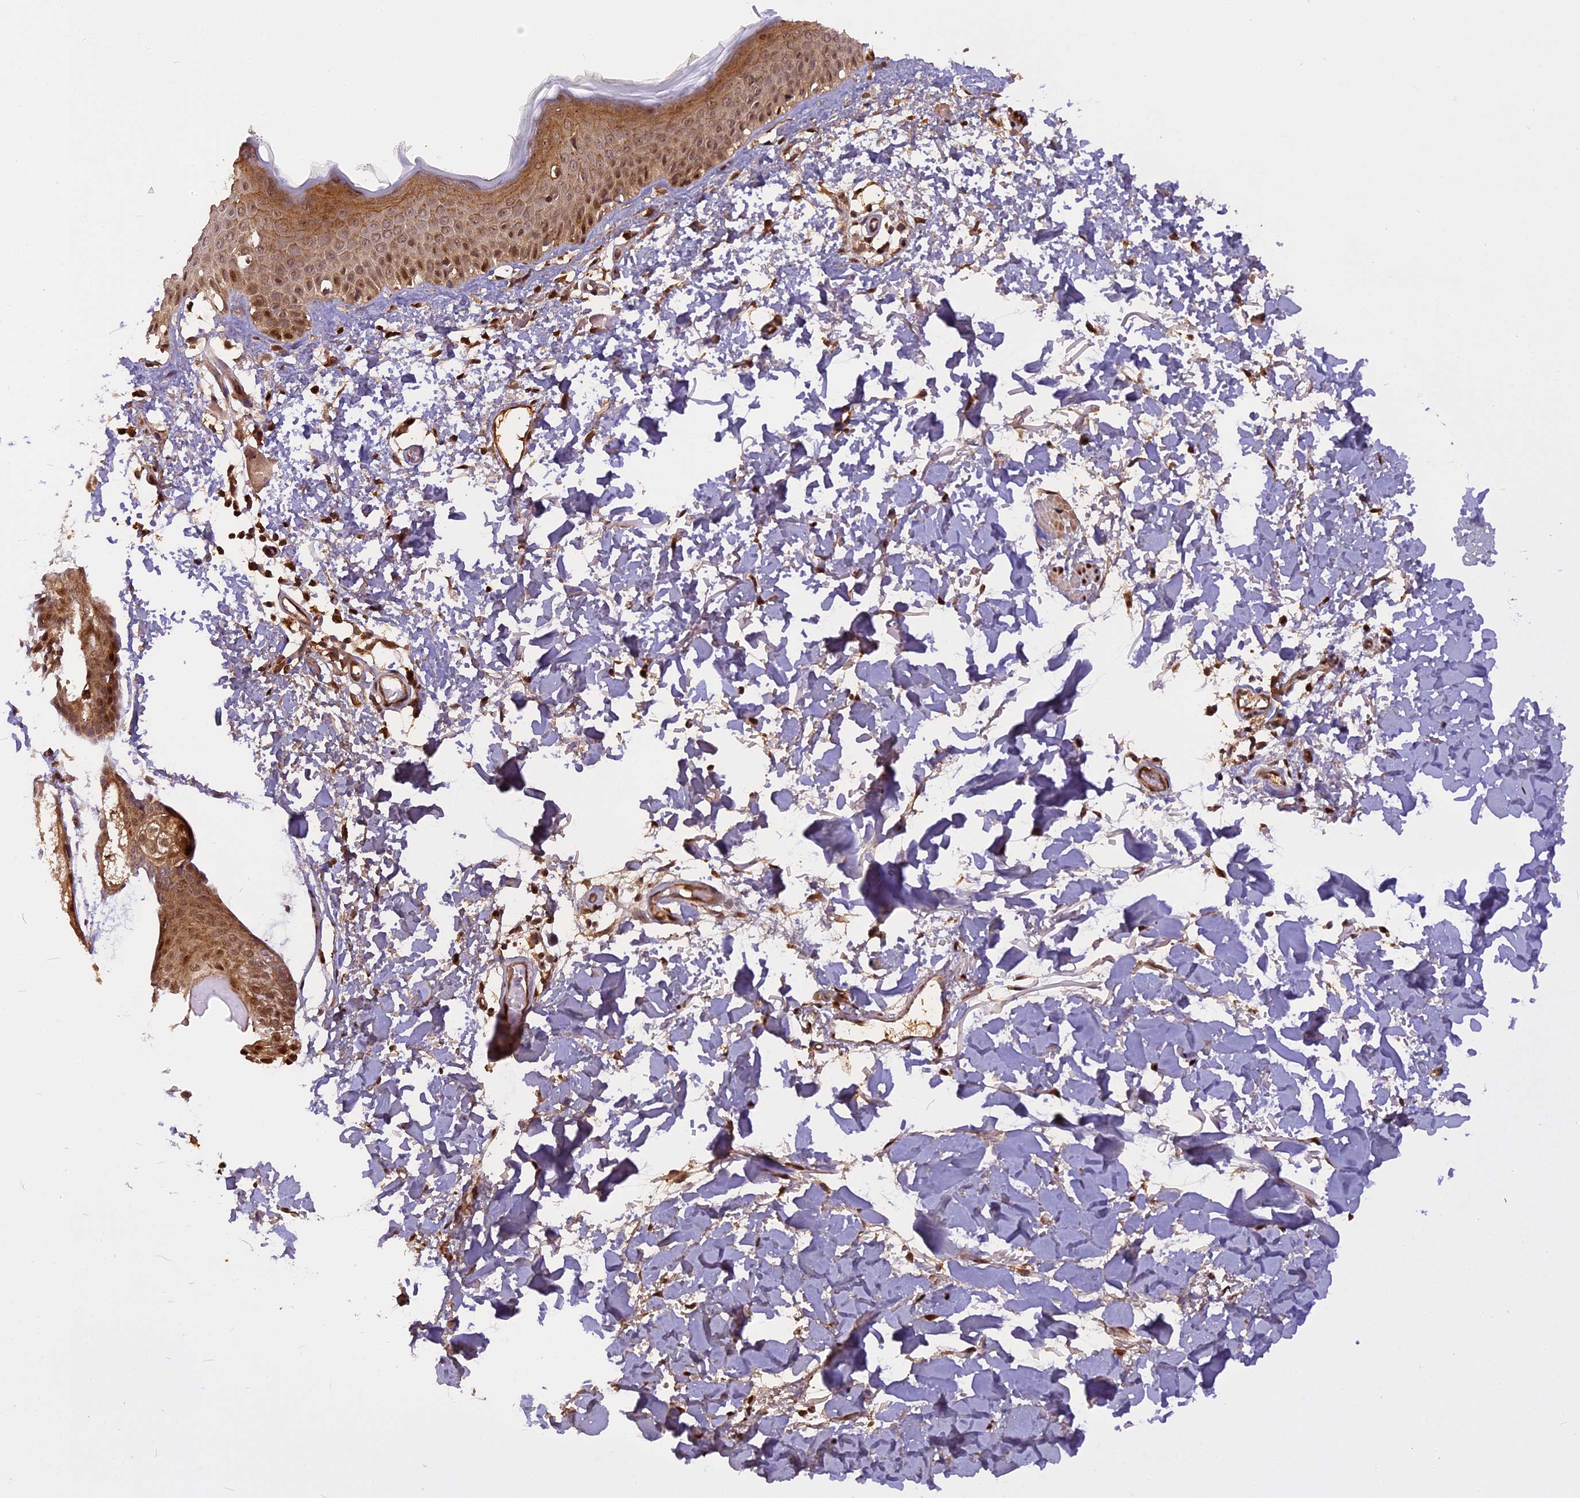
{"staining": {"intensity": "moderate", "quantity": "25%-75%", "location": "cytoplasmic/membranous"}, "tissue": "skin", "cell_type": "Fibroblasts", "image_type": "normal", "snomed": [{"axis": "morphology", "description": "Normal tissue, NOS"}, {"axis": "topography", "description": "Skin"}], "caption": "High-magnification brightfield microscopy of unremarkable skin stained with DAB (3,3'-diaminobenzidine) (brown) and counterstained with hematoxylin (blue). fibroblasts exhibit moderate cytoplasmic/membranous expression is seen in about25%-75% of cells. (IHC, brightfield microscopy, high magnification).", "gene": "MICALL1", "patient": {"sex": "male", "age": 62}}